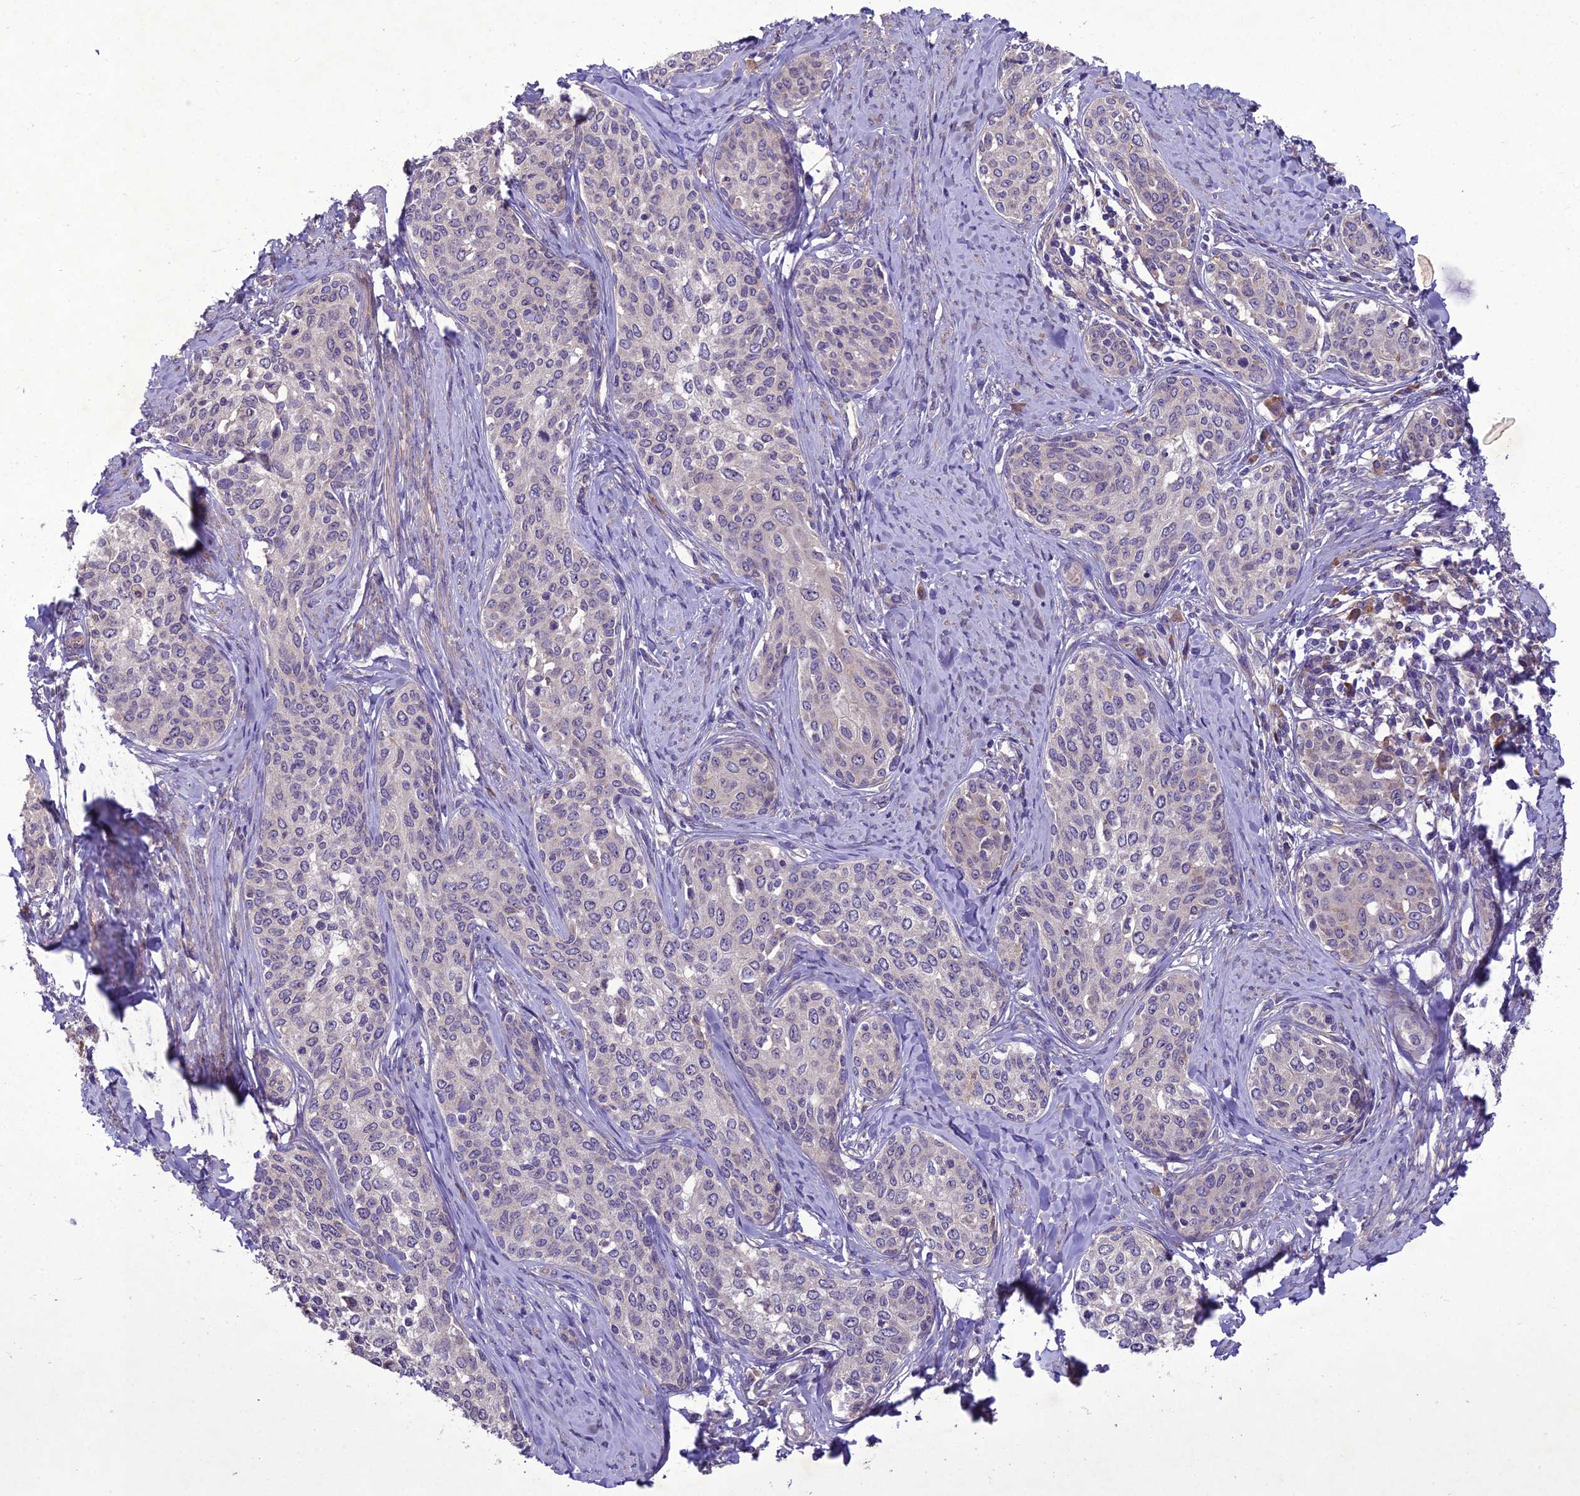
{"staining": {"intensity": "negative", "quantity": "none", "location": "none"}, "tissue": "cervical cancer", "cell_type": "Tumor cells", "image_type": "cancer", "snomed": [{"axis": "morphology", "description": "Squamous cell carcinoma, NOS"}, {"axis": "morphology", "description": "Adenocarcinoma, NOS"}, {"axis": "topography", "description": "Cervix"}], "caption": "Adenocarcinoma (cervical) was stained to show a protein in brown. There is no significant positivity in tumor cells.", "gene": "CENPL", "patient": {"sex": "female", "age": 52}}